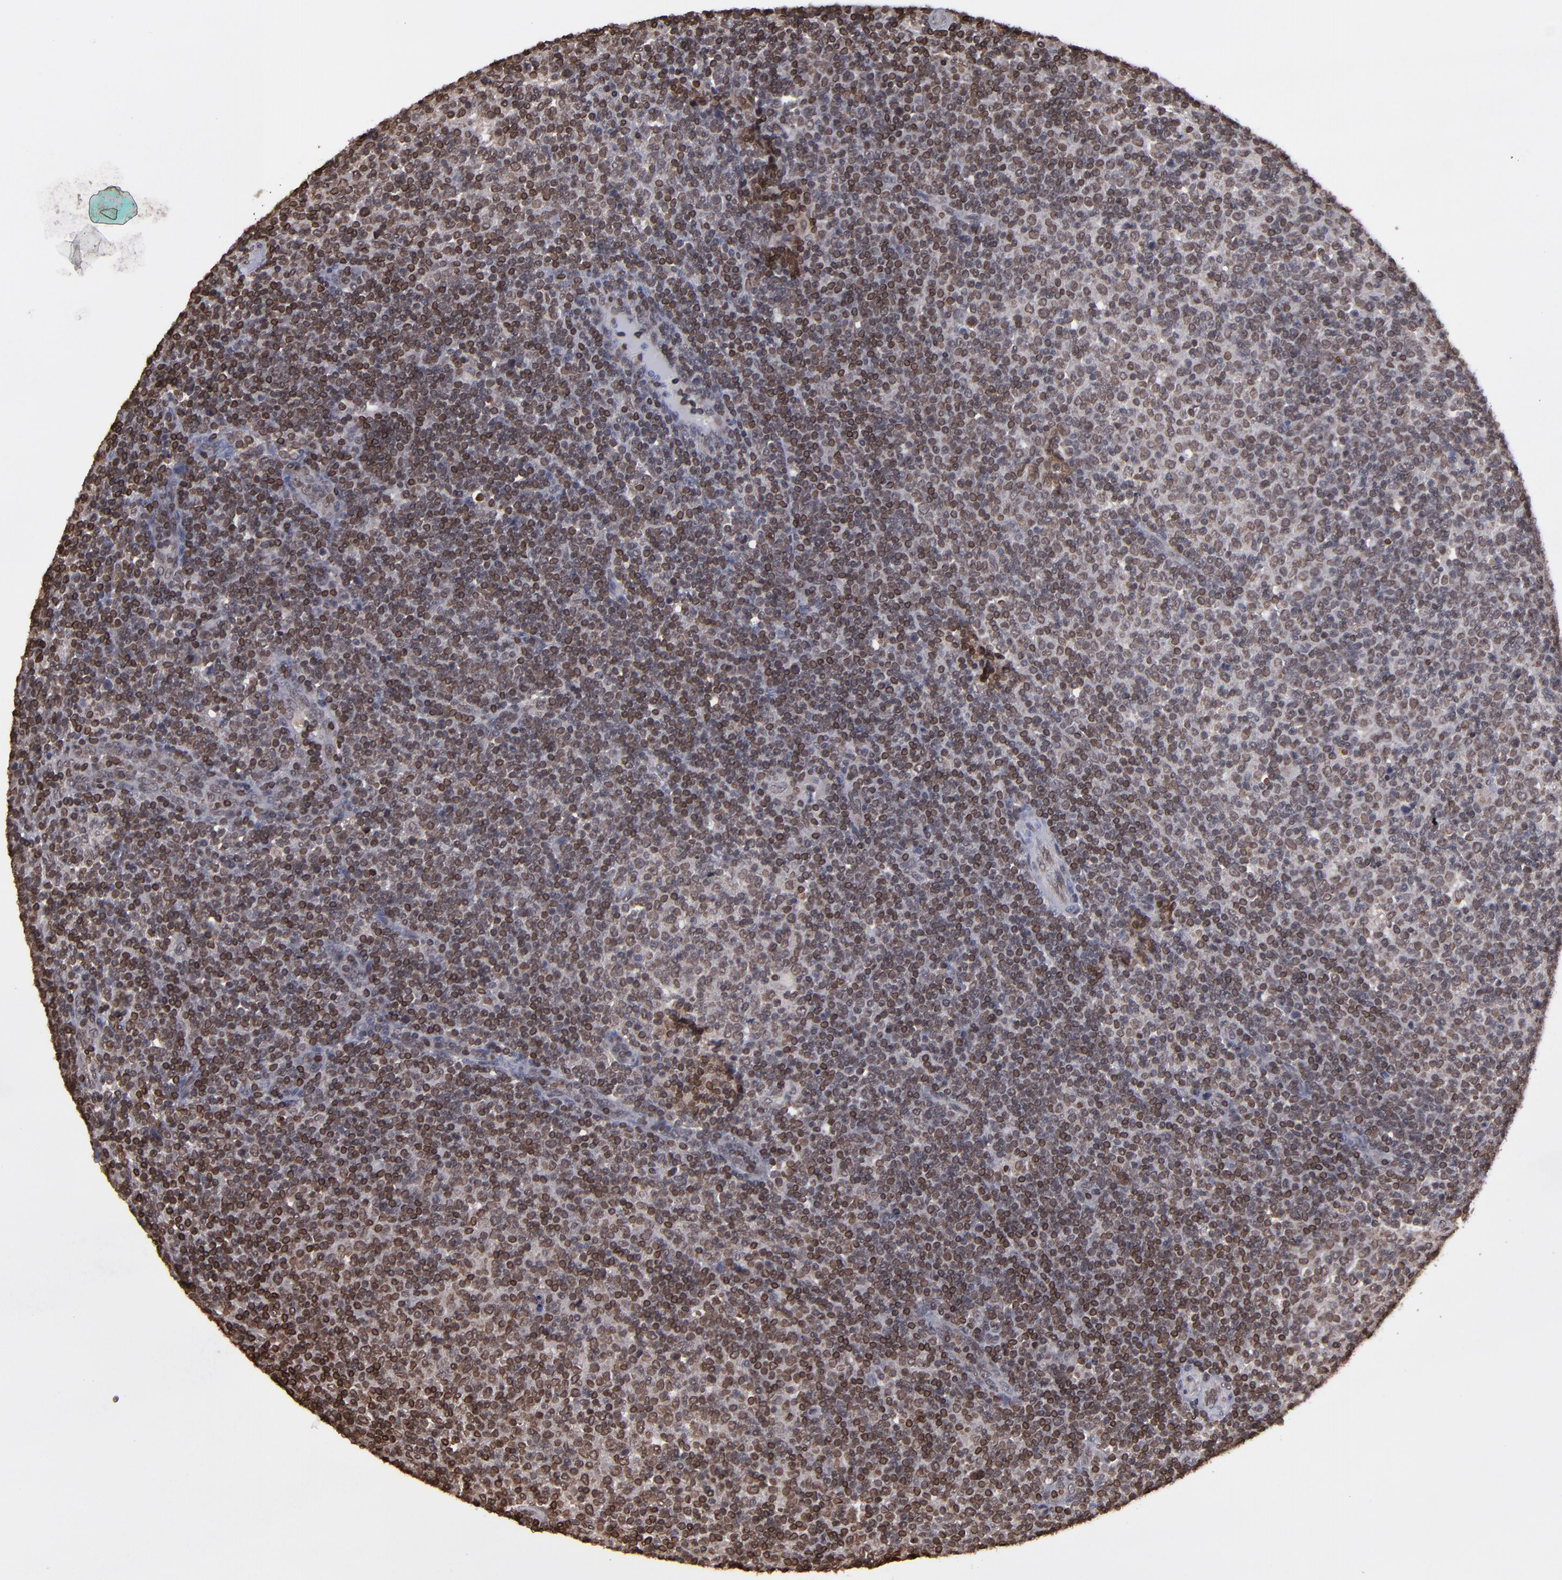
{"staining": {"intensity": "strong", "quantity": ">75%", "location": "cytoplasmic/membranous,nuclear"}, "tissue": "lymphoma", "cell_type": "Tumor cells", "image_type": "cancer", "snomed": [{"axis": "morphology", "description": "Malignant lymphoma, non-Hodgkin's type, Low grade"}, {"axis": "topography", "description": "Lymph node"}], "caption": "Immunohistochemical staining of human lymphoma exhibits high levels of strong cytoplasmic/membranous and nuclear positivity in approximately >75% of tumor cells.", "gene": "AKT1", "patient": {"sex": "male", "age": 70}}